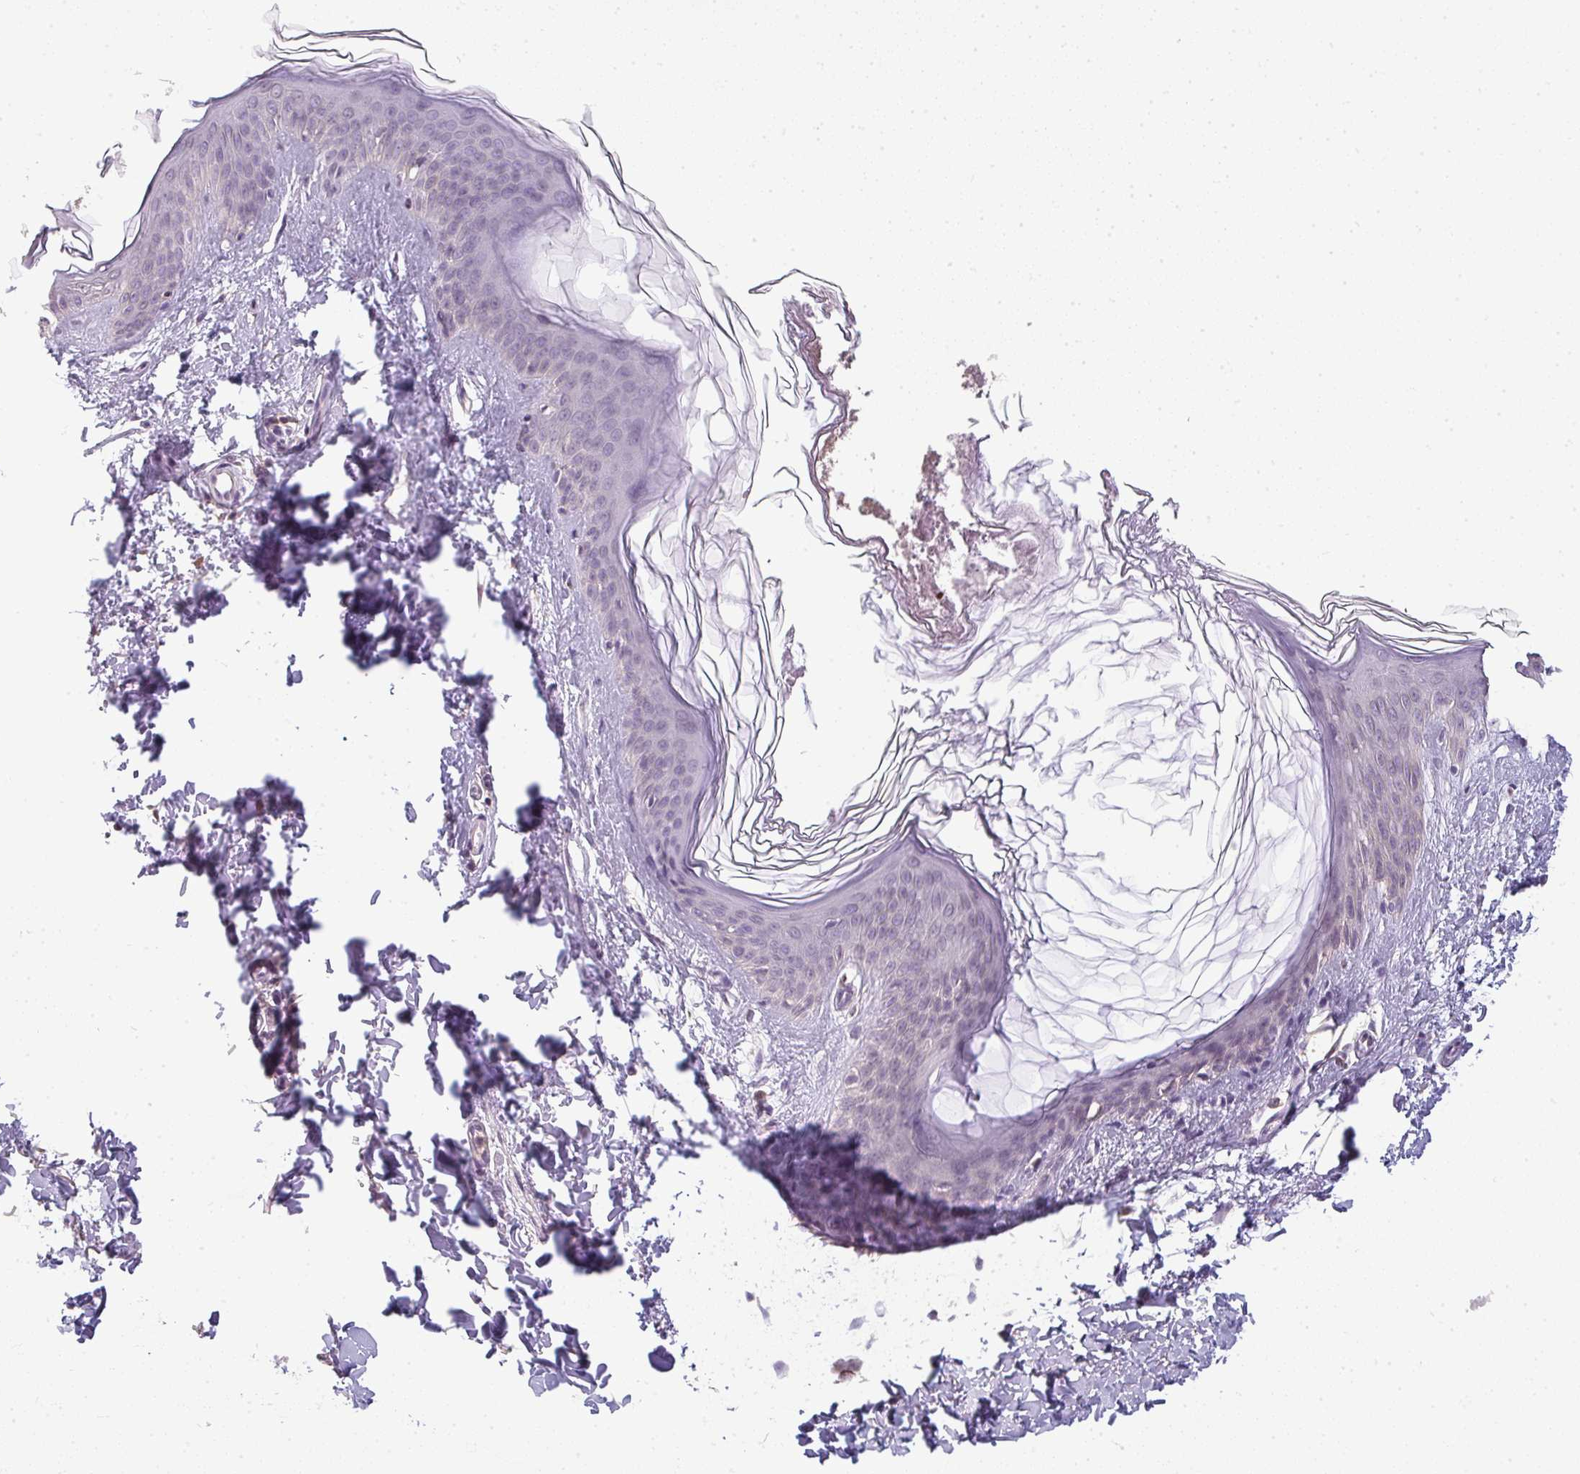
{"staining": {"intensity": "negative", "quantity": "none", "location": "none"}, "tissue": "skin", "cell_type": "Fibroblasts", "image_type": "normal", "snomed": [{"axis": "morphology", "description": "Normal tissue, NOS"}, {"axis": "topography", "description": "Skin"}], "caption": "DAB immunohistochemical staining of unremarkable human skin displays no significant positivity in fibroblasts.", "gene": "CXCR1", "patient": {"sex": "female", "age": 41}}